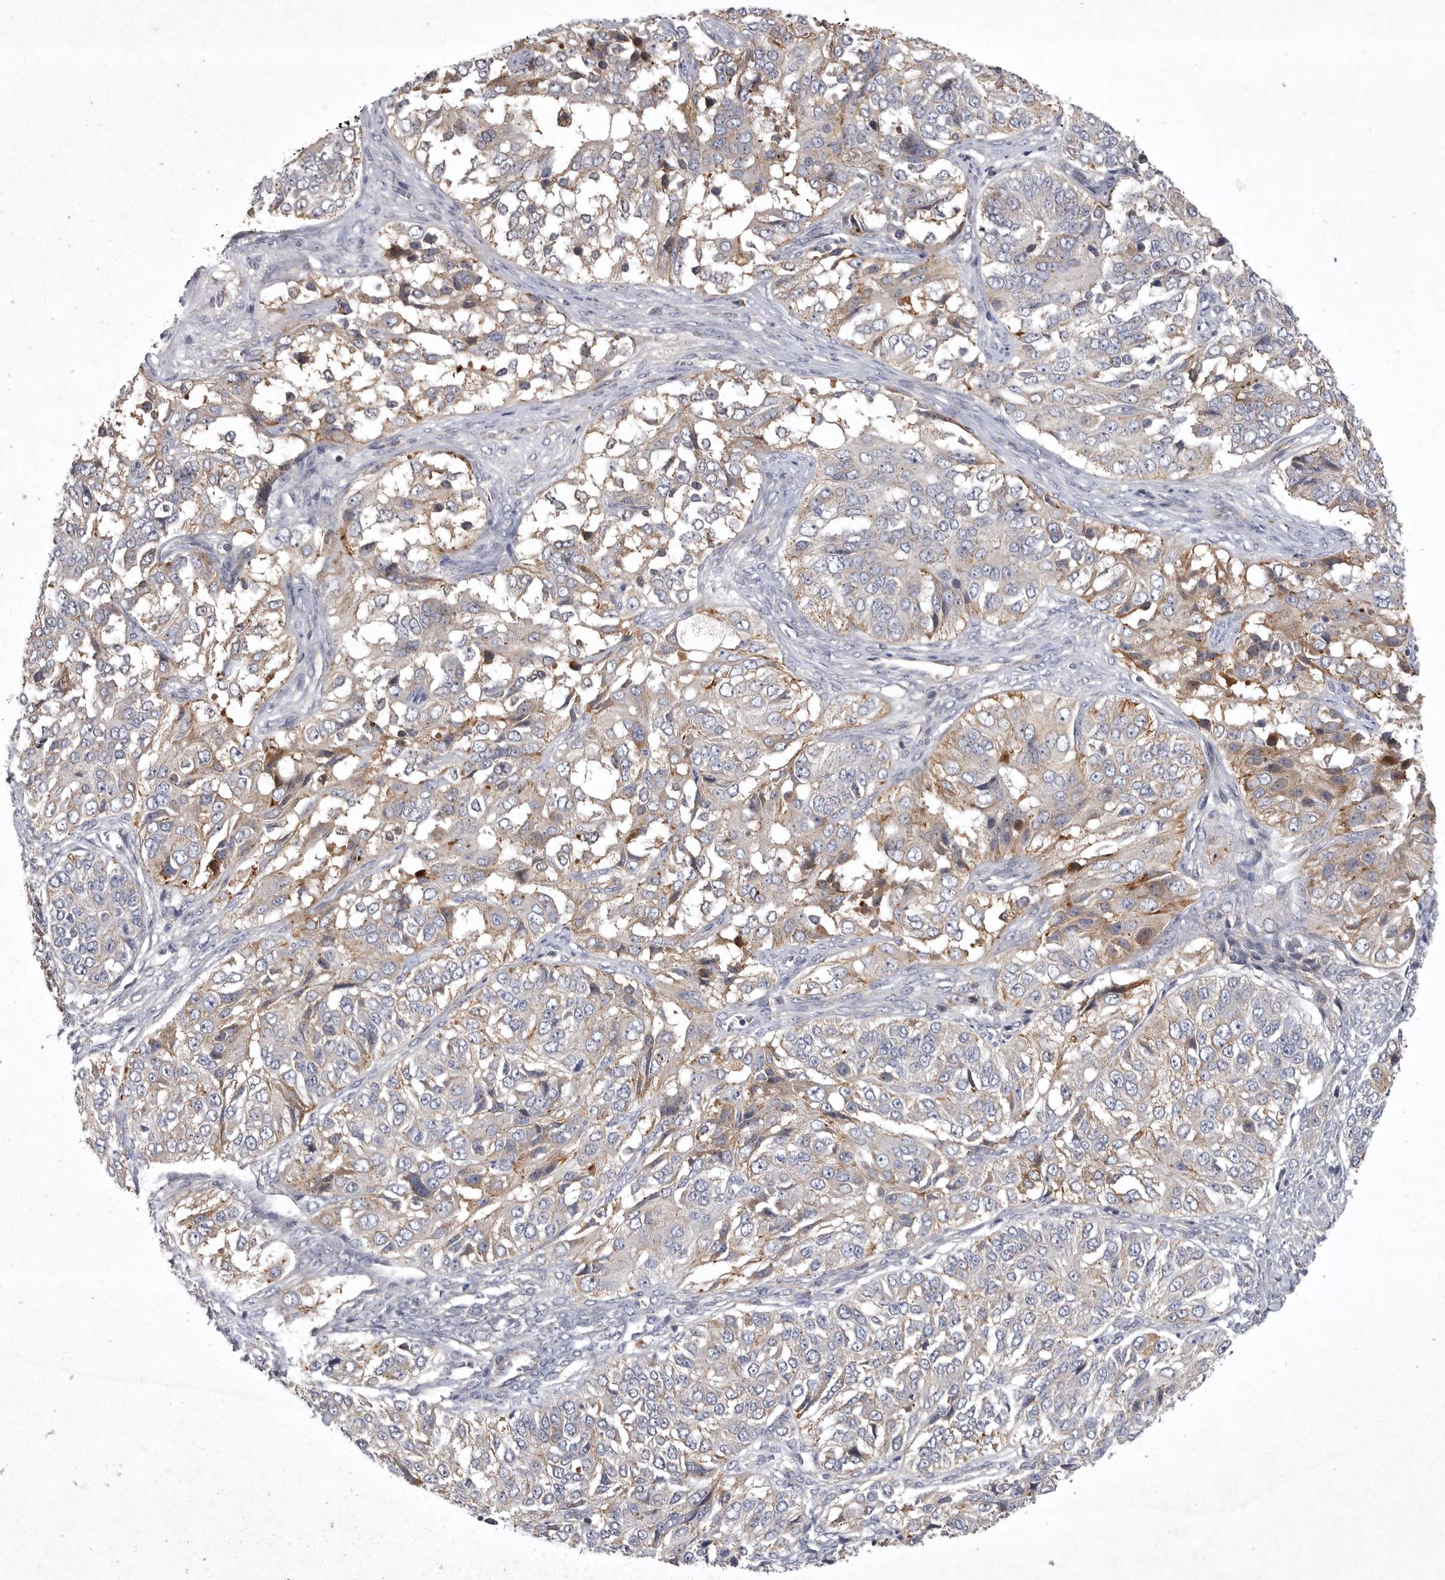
{"staining": {"intensity": "moderate", "quantity": "<25%", "location": "cytoplasmic/membranous"}, "tissue": "ovarian cancer", "cell_type": "Tumor cells", "image_type": "cancer", "snomed": [{"axis": "morphology", "description": "Carcinoma, endometroid"}, {"axis": "topography", "description": "Ovary"}], "caption": "DAB (3,3'-diaminobenzidine) immunohistochemical staining of ovarian endometroid carcinoma exhibits moderate cytoplasmic/membranous protein staining in approximately <25% of tumor cells.", "gene": "LAMTOR3", "patient": {"sex": "female", "age": 51}}